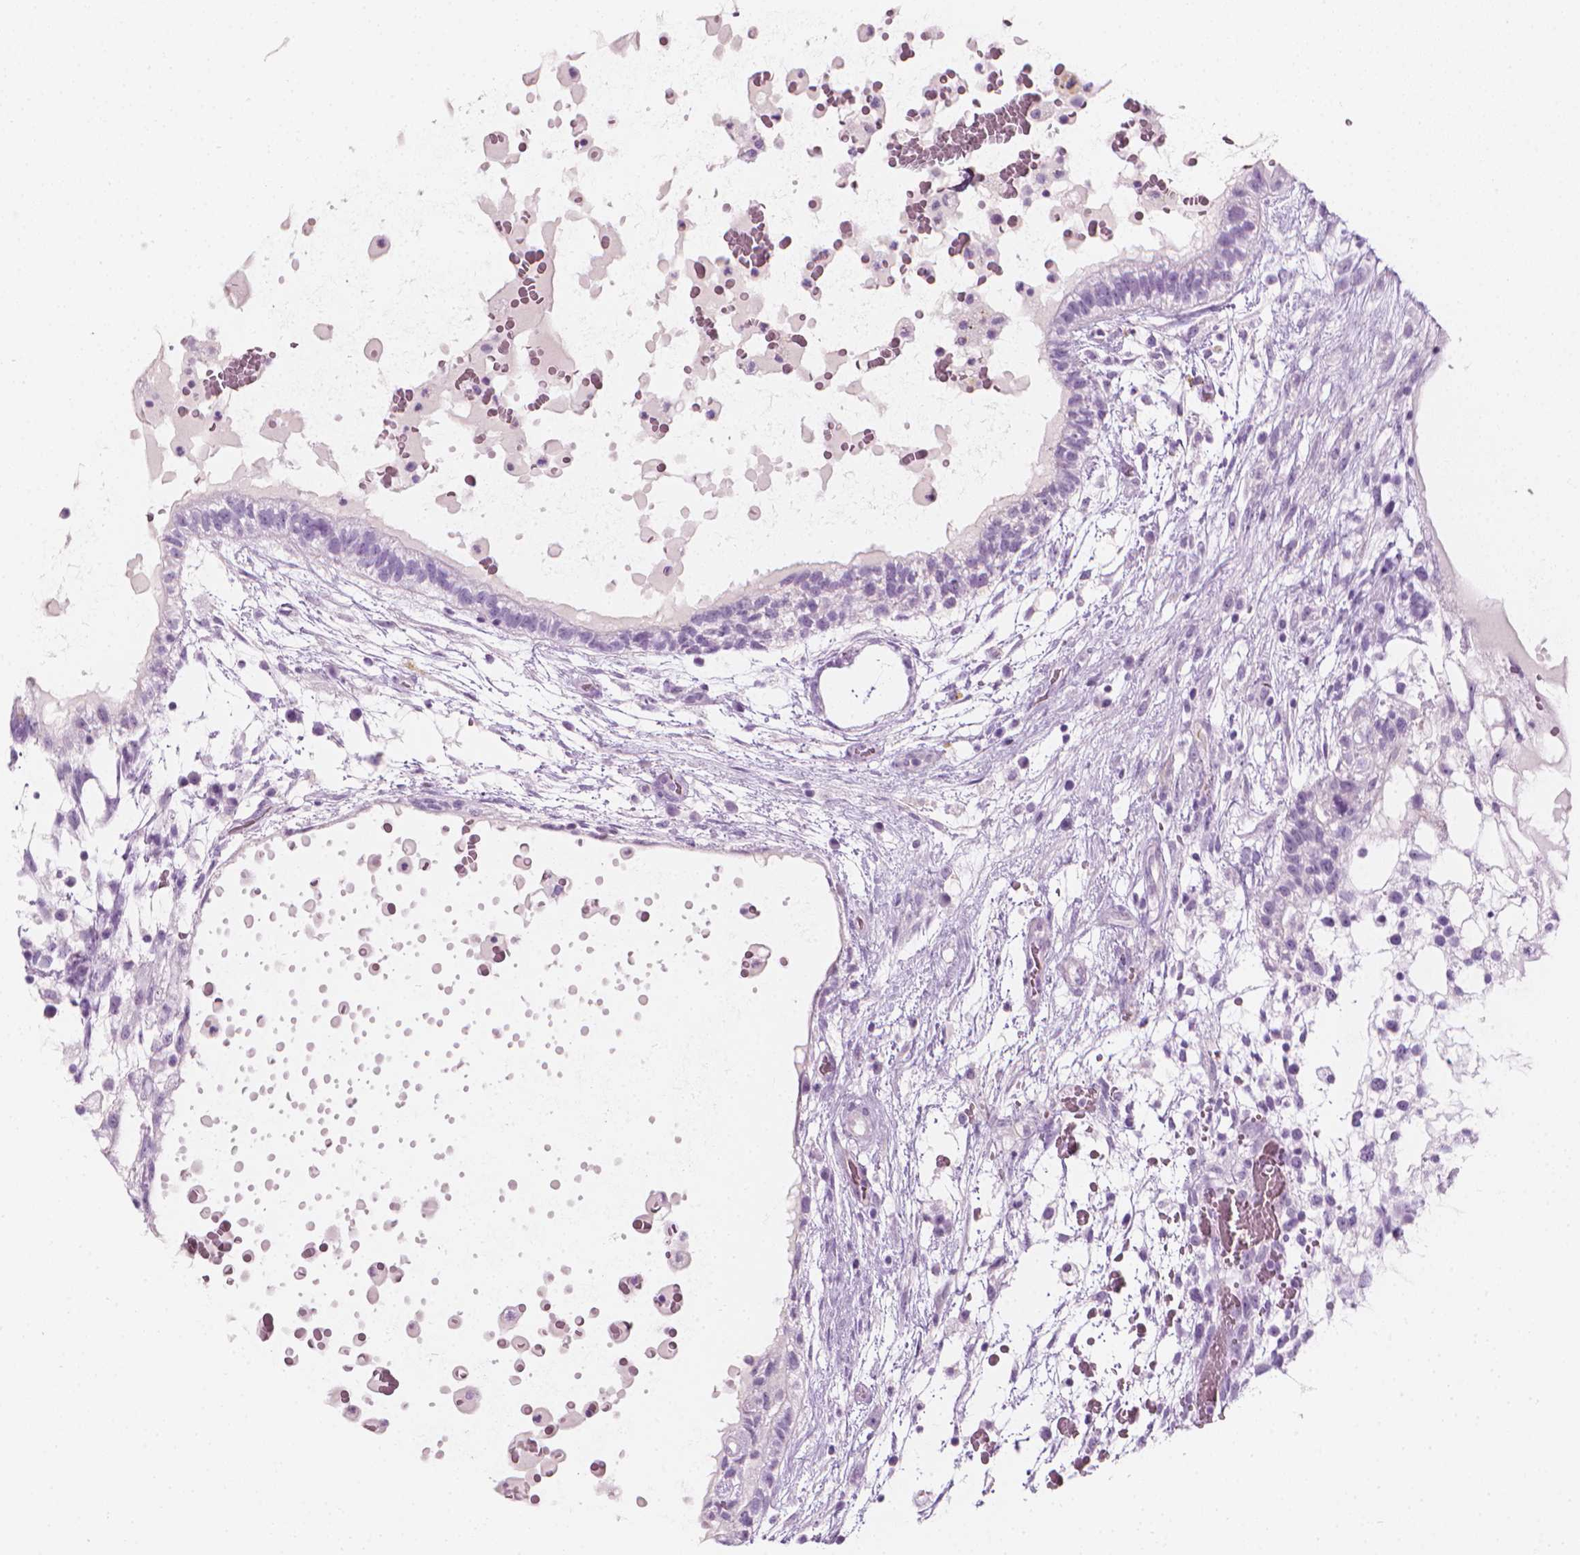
{"staining": {"intensity": "negative", "quantity": "none", "location": "none"}, "tissue": "testis cancer", "cell_type": "Tumor cells", "image_type": "cancer", "snomed": [{"axis": "morphology", "description": "Normal tissue, NOS"}, {"axis": "morphology", "description": "Carcinoma, Embryonal, NOS"}, {"axis": "topography", "description": "Testis"}], "caption": "This is a histopathology image of immunohistochemistry (IHC) staining of testis embryonal carcinoma, which shows no expression in tumor cells.", "gene": "SCG3", "patient": {"sex": "male", "age": 32}}